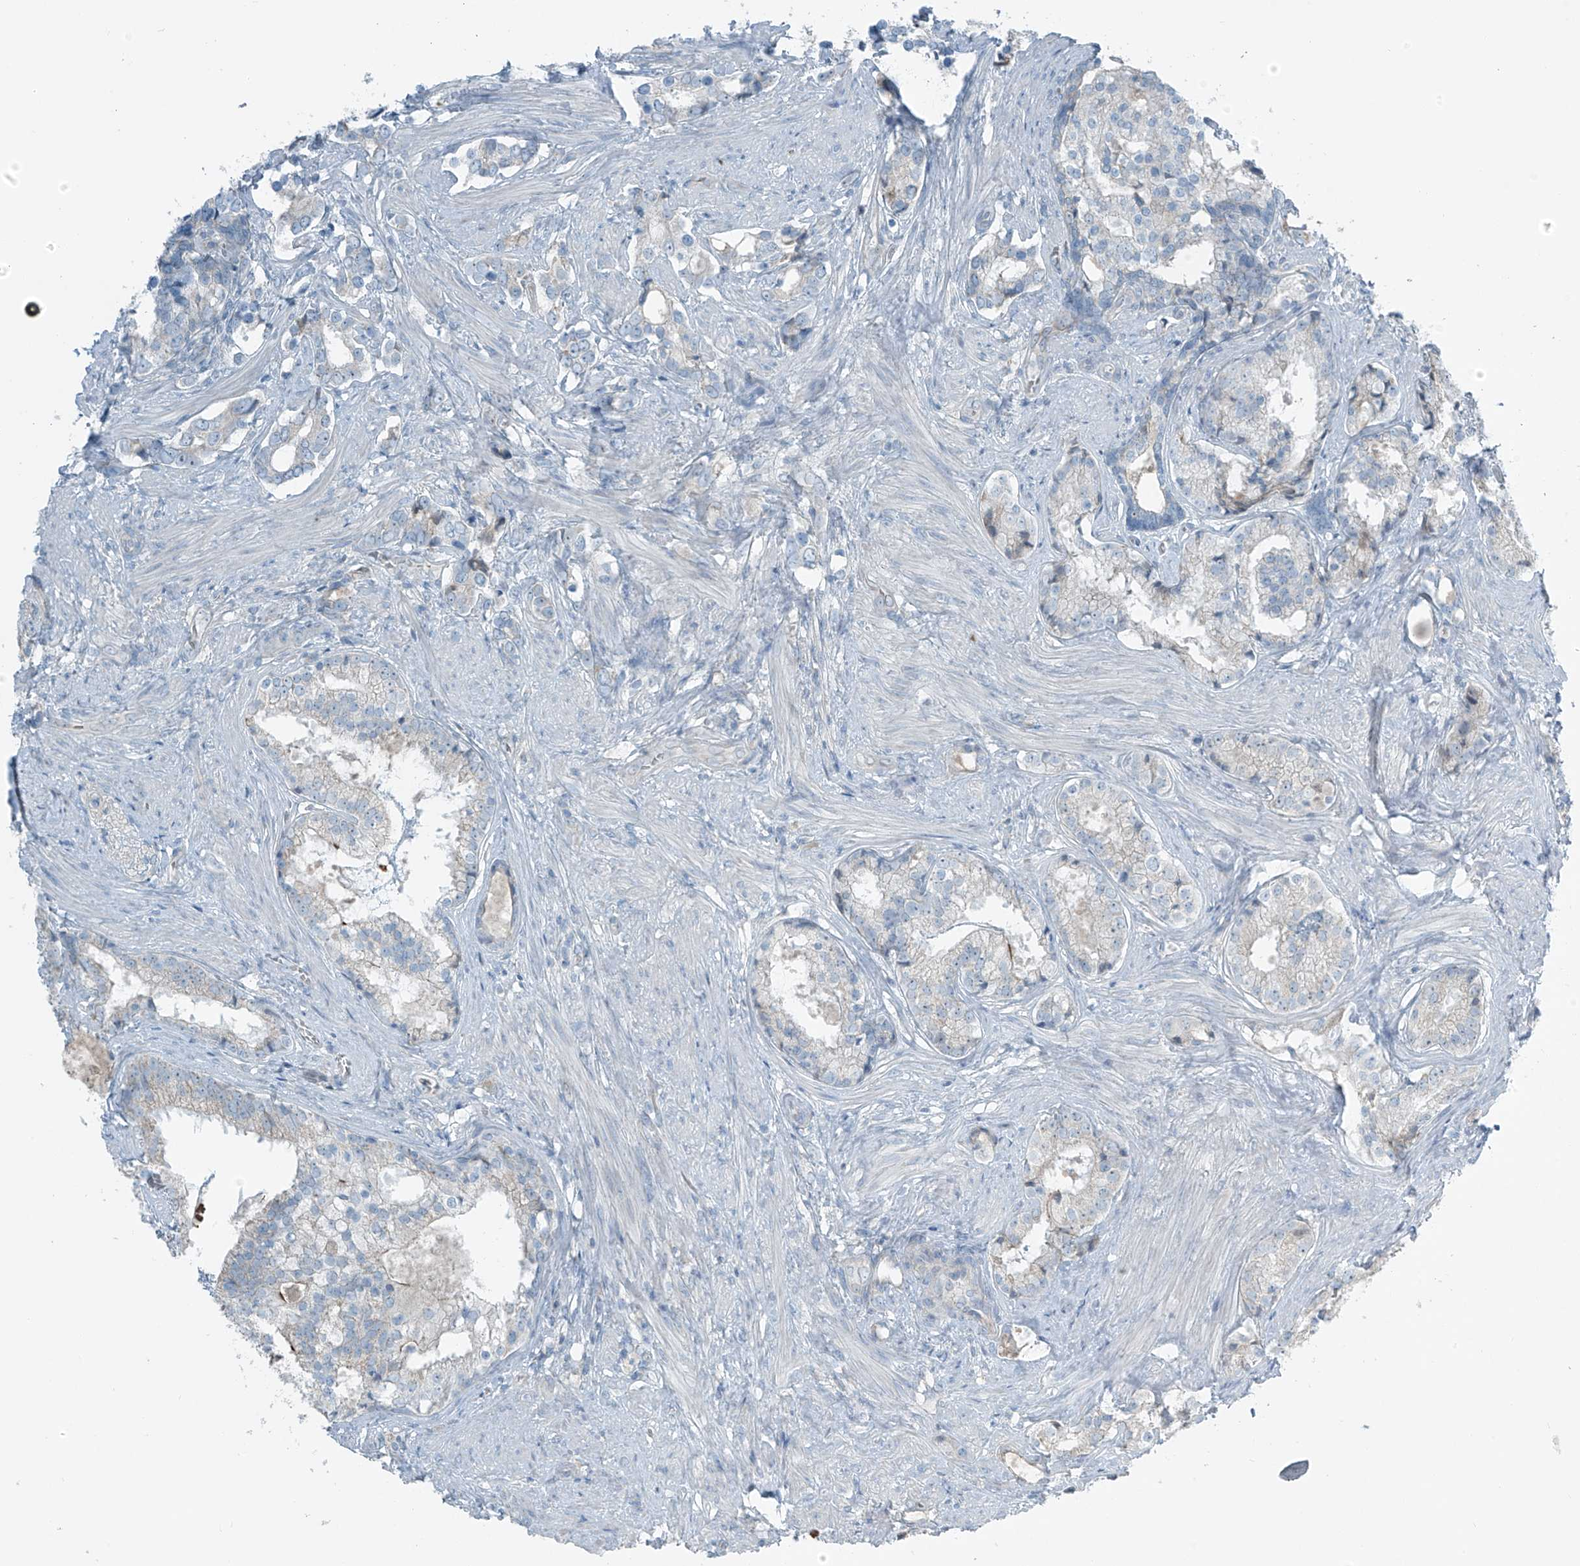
{"staining": {"intensity": "negative", "quantity": "none", "location": "none"}, "tissue": "prostate cancer", "cell_type": "Tumor cells", "image_type": "cancer", "snomed": [{"axis": "morphology", "description": "Adenocarcinoma, High grade"}, {"axis": "topography", "description": "Prostate"}], "caption": "An immunohistochemistry (IHC) image of prostate cancer (adenocarcinoma (high-grade)) is shown. There is no staining in tumor cells of prostate cancer (adenocarcinoma (high-grade)).", "gene": "FAM131C", "patient": {"sex": "male", "age": 58}}